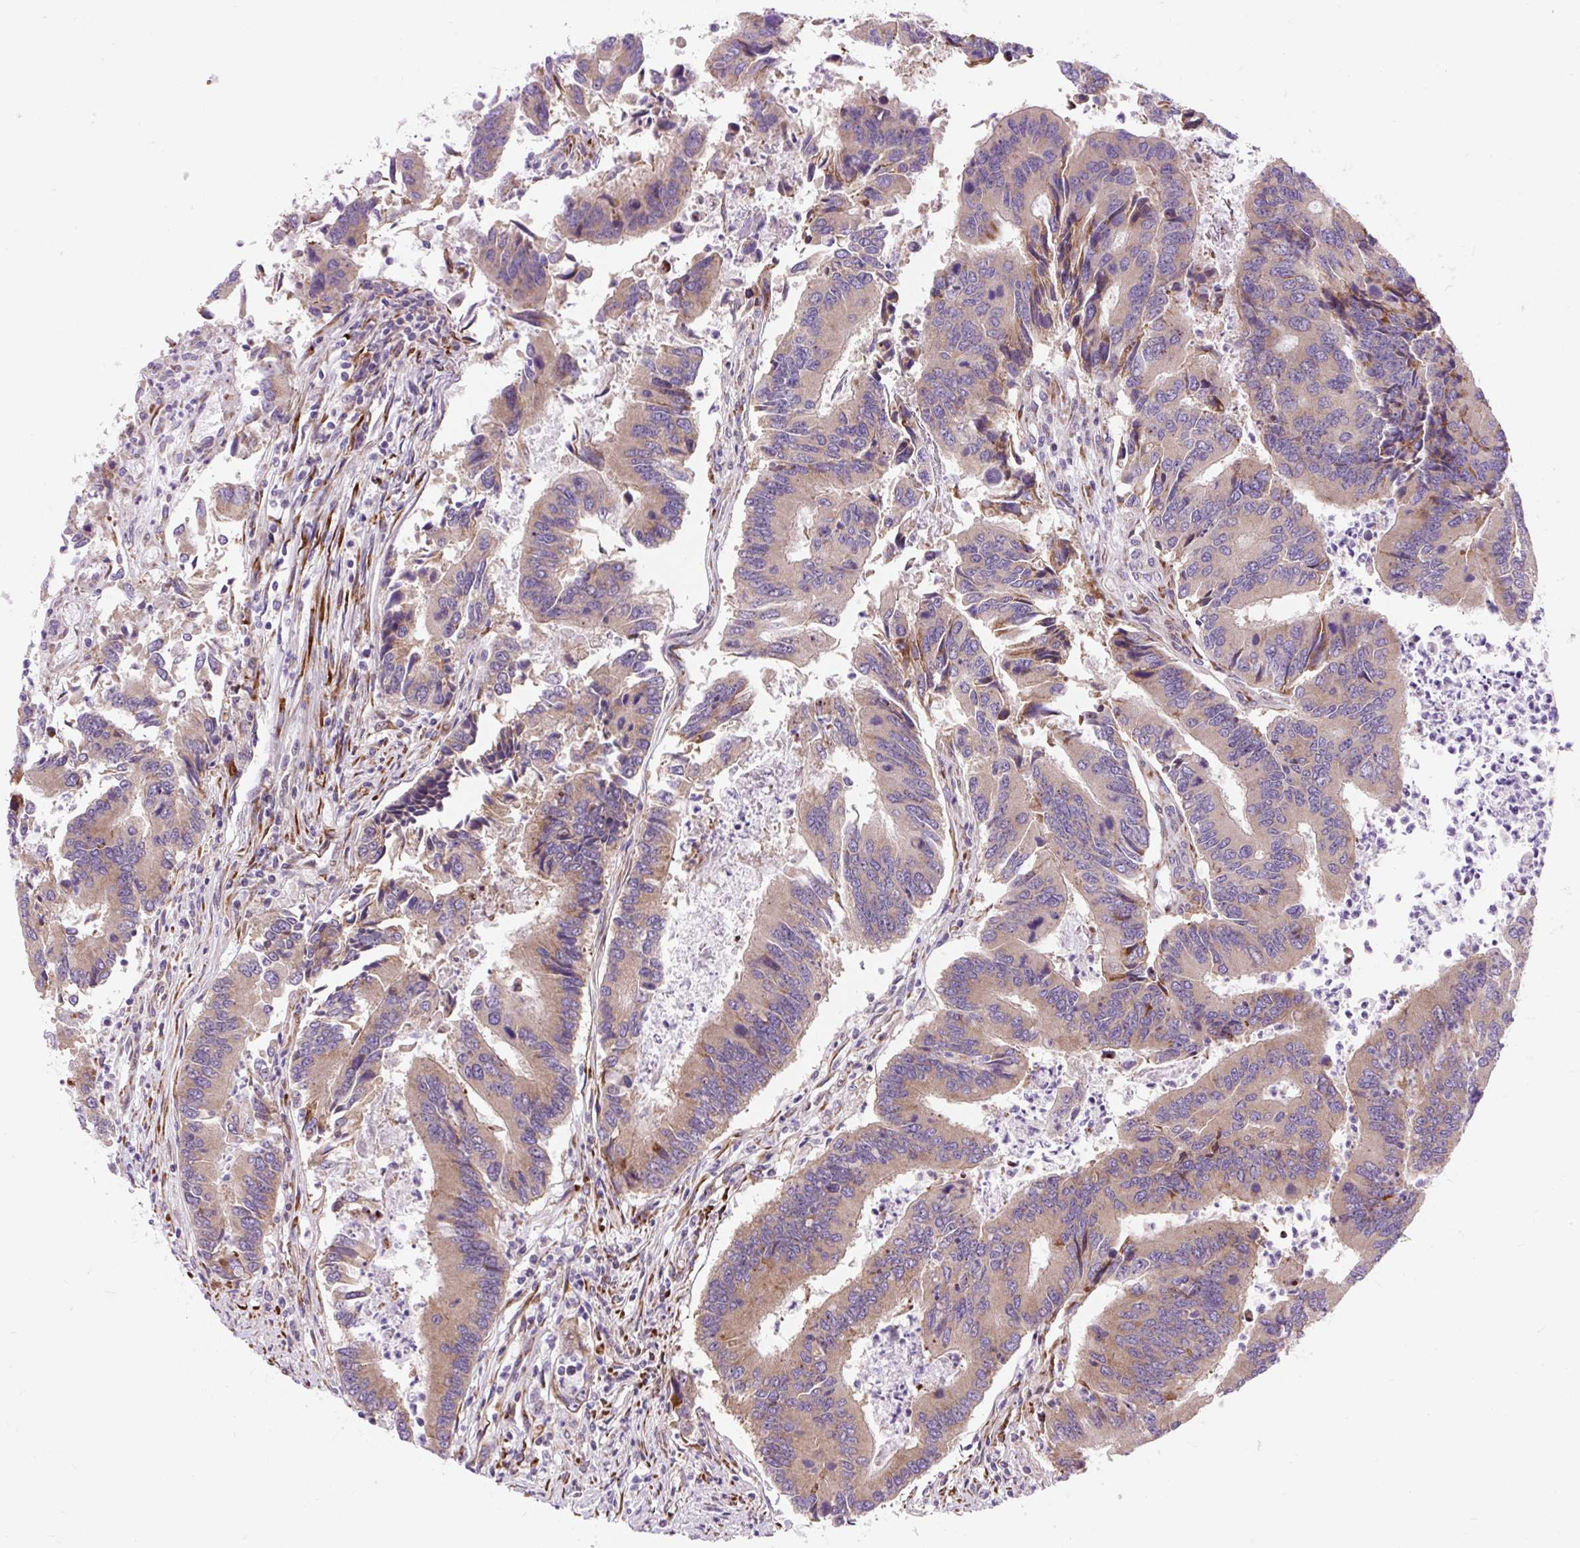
{"staining": {"intensity": "moderate", "quantity": "25%-75%", "location": "cytoplasmic/membranous"}, "tissue": "colorectal cancer", "cell_type": "Tumor cells", "image_type": "cancer", "snomed": [{"axis": "morphology", "description": "Adenocarcinoma, NOS"}, {"axis": "topography", "description": "Colon"}], "caption": "Protein staining of colorectal cancer tissue exhibits moderate cytoplasmic/membranous staining in about 25%-75% of tumor cells.", "gene": "CISD3", "patient": {"sex": "female", "age": 67}}